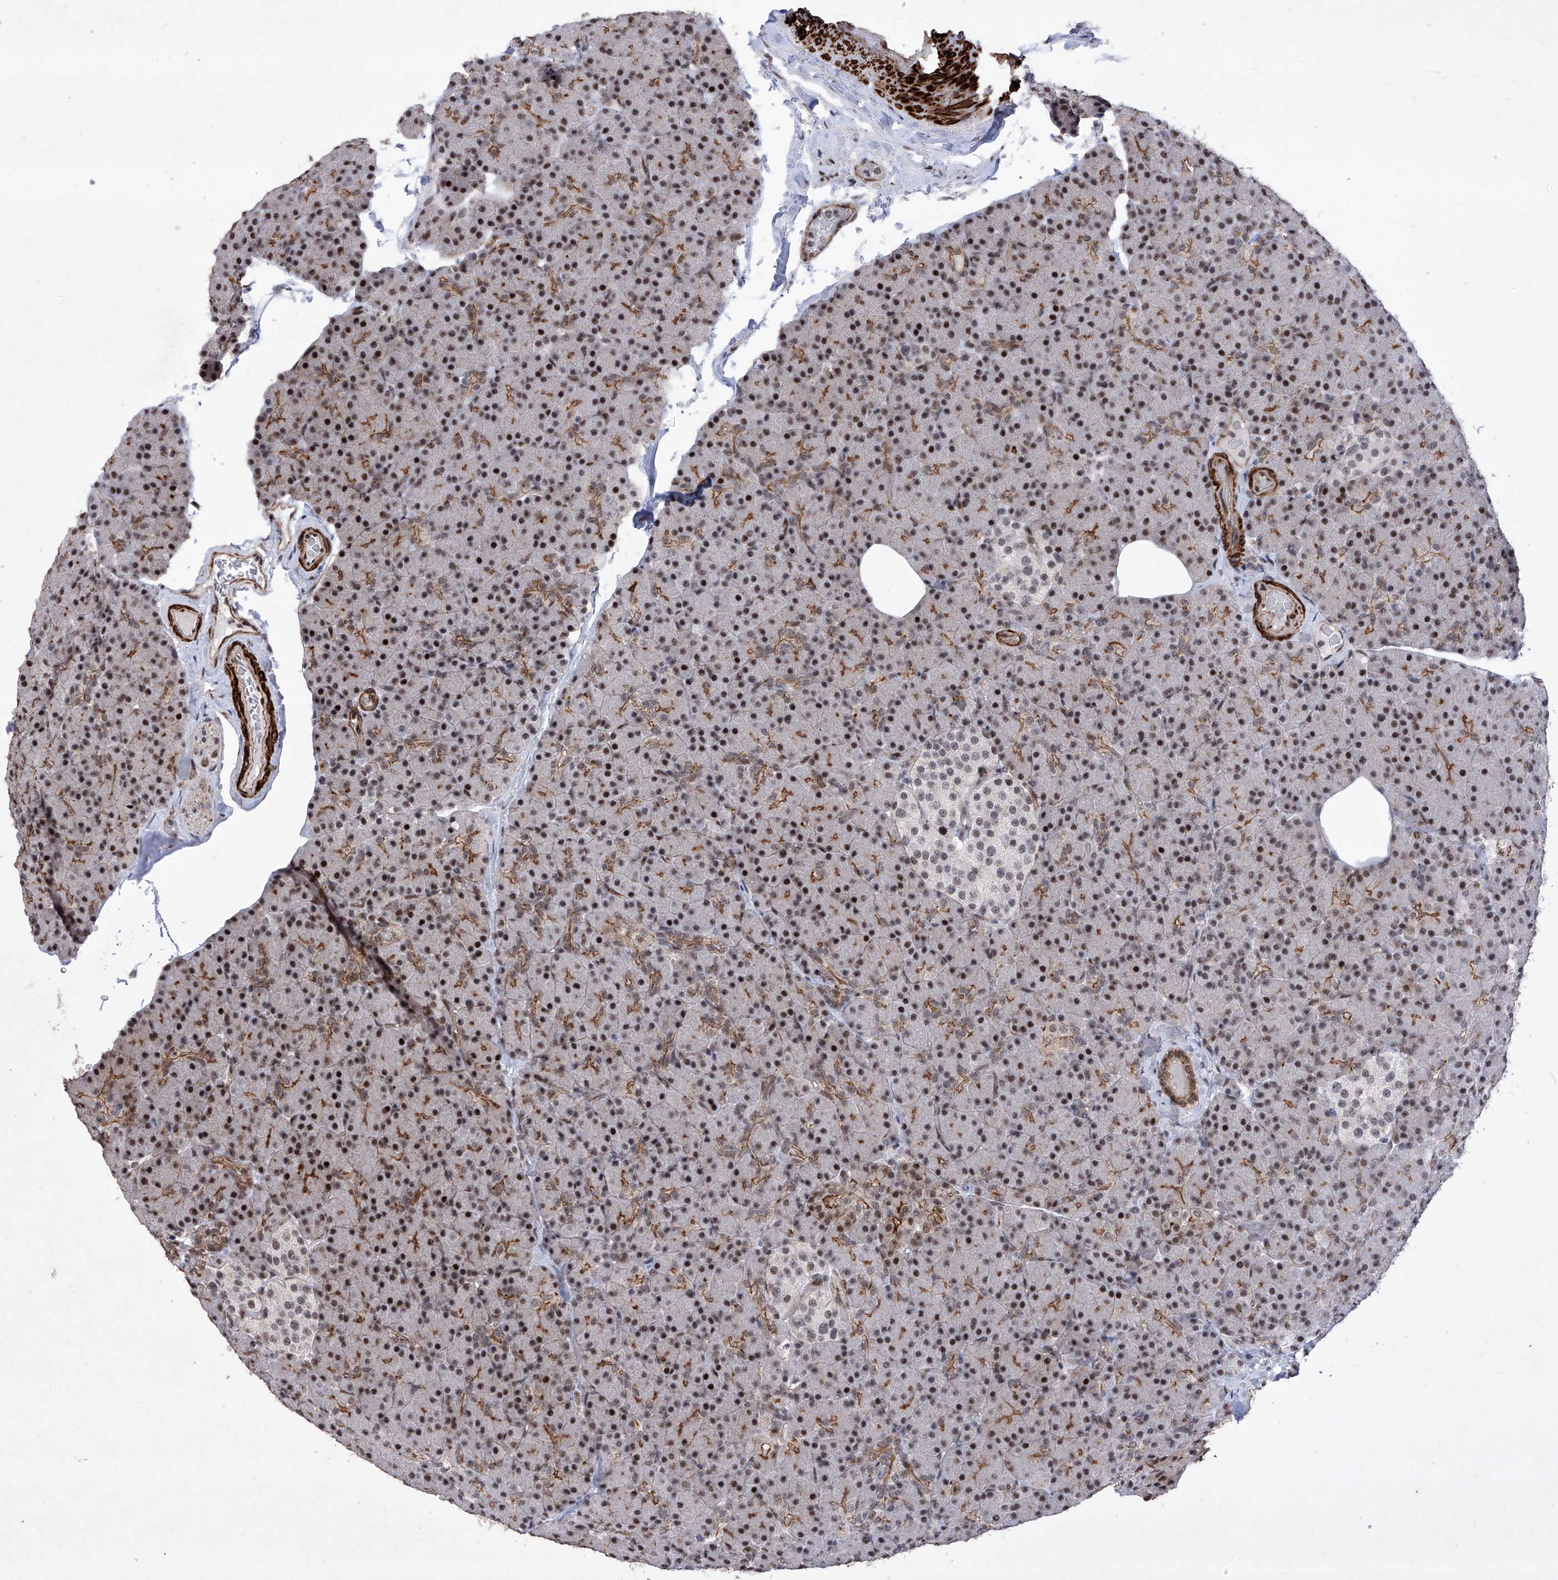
{"staining": {"intensity": "strong", "quantity": "25%-75%", "location": "cytoplasmic/membranous,nuclear"}, "tissue": "pancreas", "cell_type": "Exocrine glandular cells", "image_type": "normal", "snomed": [{"axis": "morphology", "description": "Normal tissue, NOS"}, {"axis": "topography", "description": "Pancreas"}], "caption": "Strong cytoplasmic/membranous,nuclear protein positivity is identified in about 25%-75% of exocrine glandular cells in pancreas. Immunohistochemistry (ihc) stains the protein in brown and the nuclei are stained blue.", "gene": "NFATC4", "patient": {"sex": "female", "age": 43}}